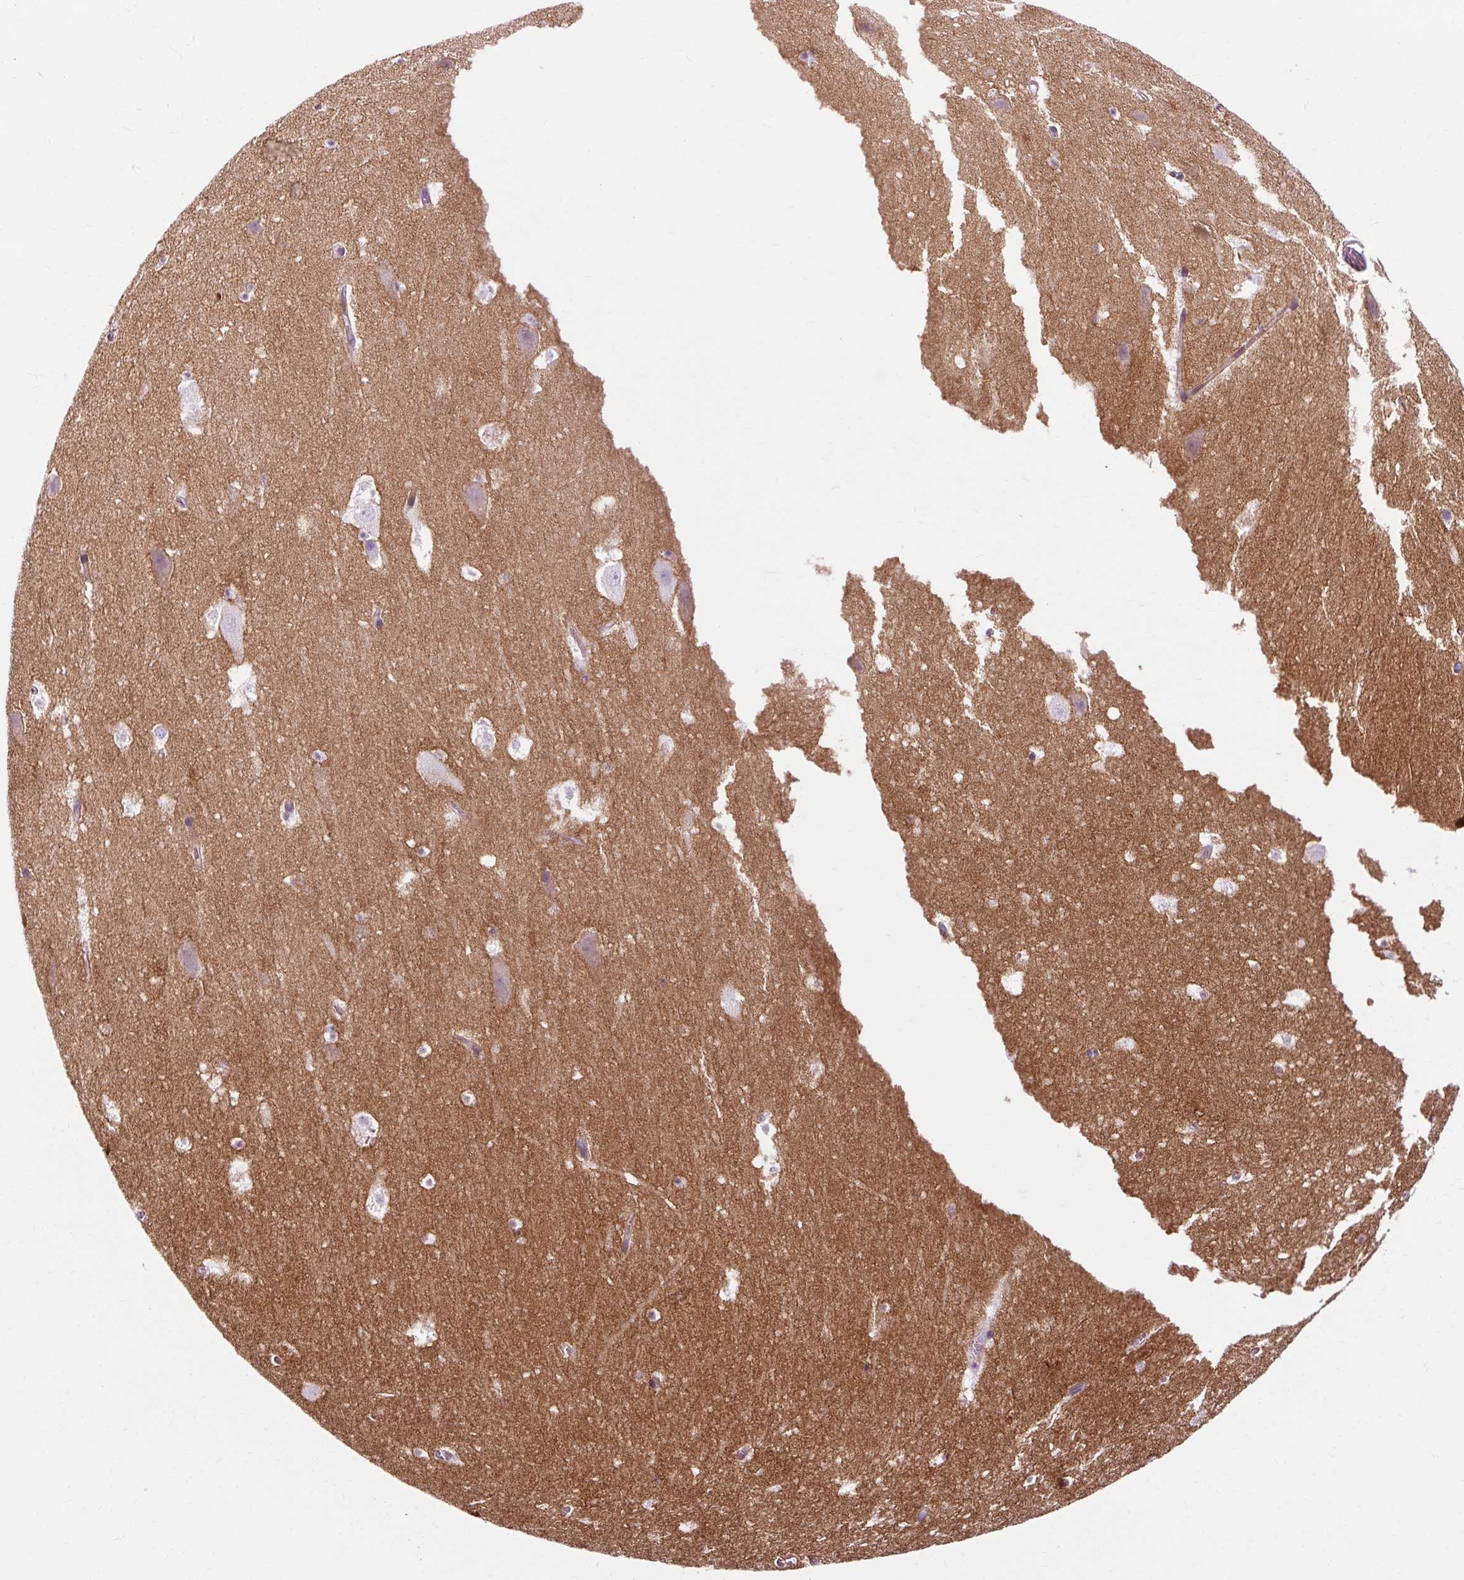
{"staining": {"intensity": "negative", "quantity": "none", "location": "none"}, "tissue": "hippocampus", "cell_type": "Glial cells", "image_type": "normal", "snomed": [{"axis": "morphology", "description": "Normal tissue, NOS"}, {"axis": "topography", "description": "Hippocampus"}], "caption": "High power microscopy histopathology image of an immunohistochemistry micrograph of normal hippocampus, revealing no significant staining in glial cells.", "gene": "OOEP", "patient": {"sex": "female", "age": 42}}